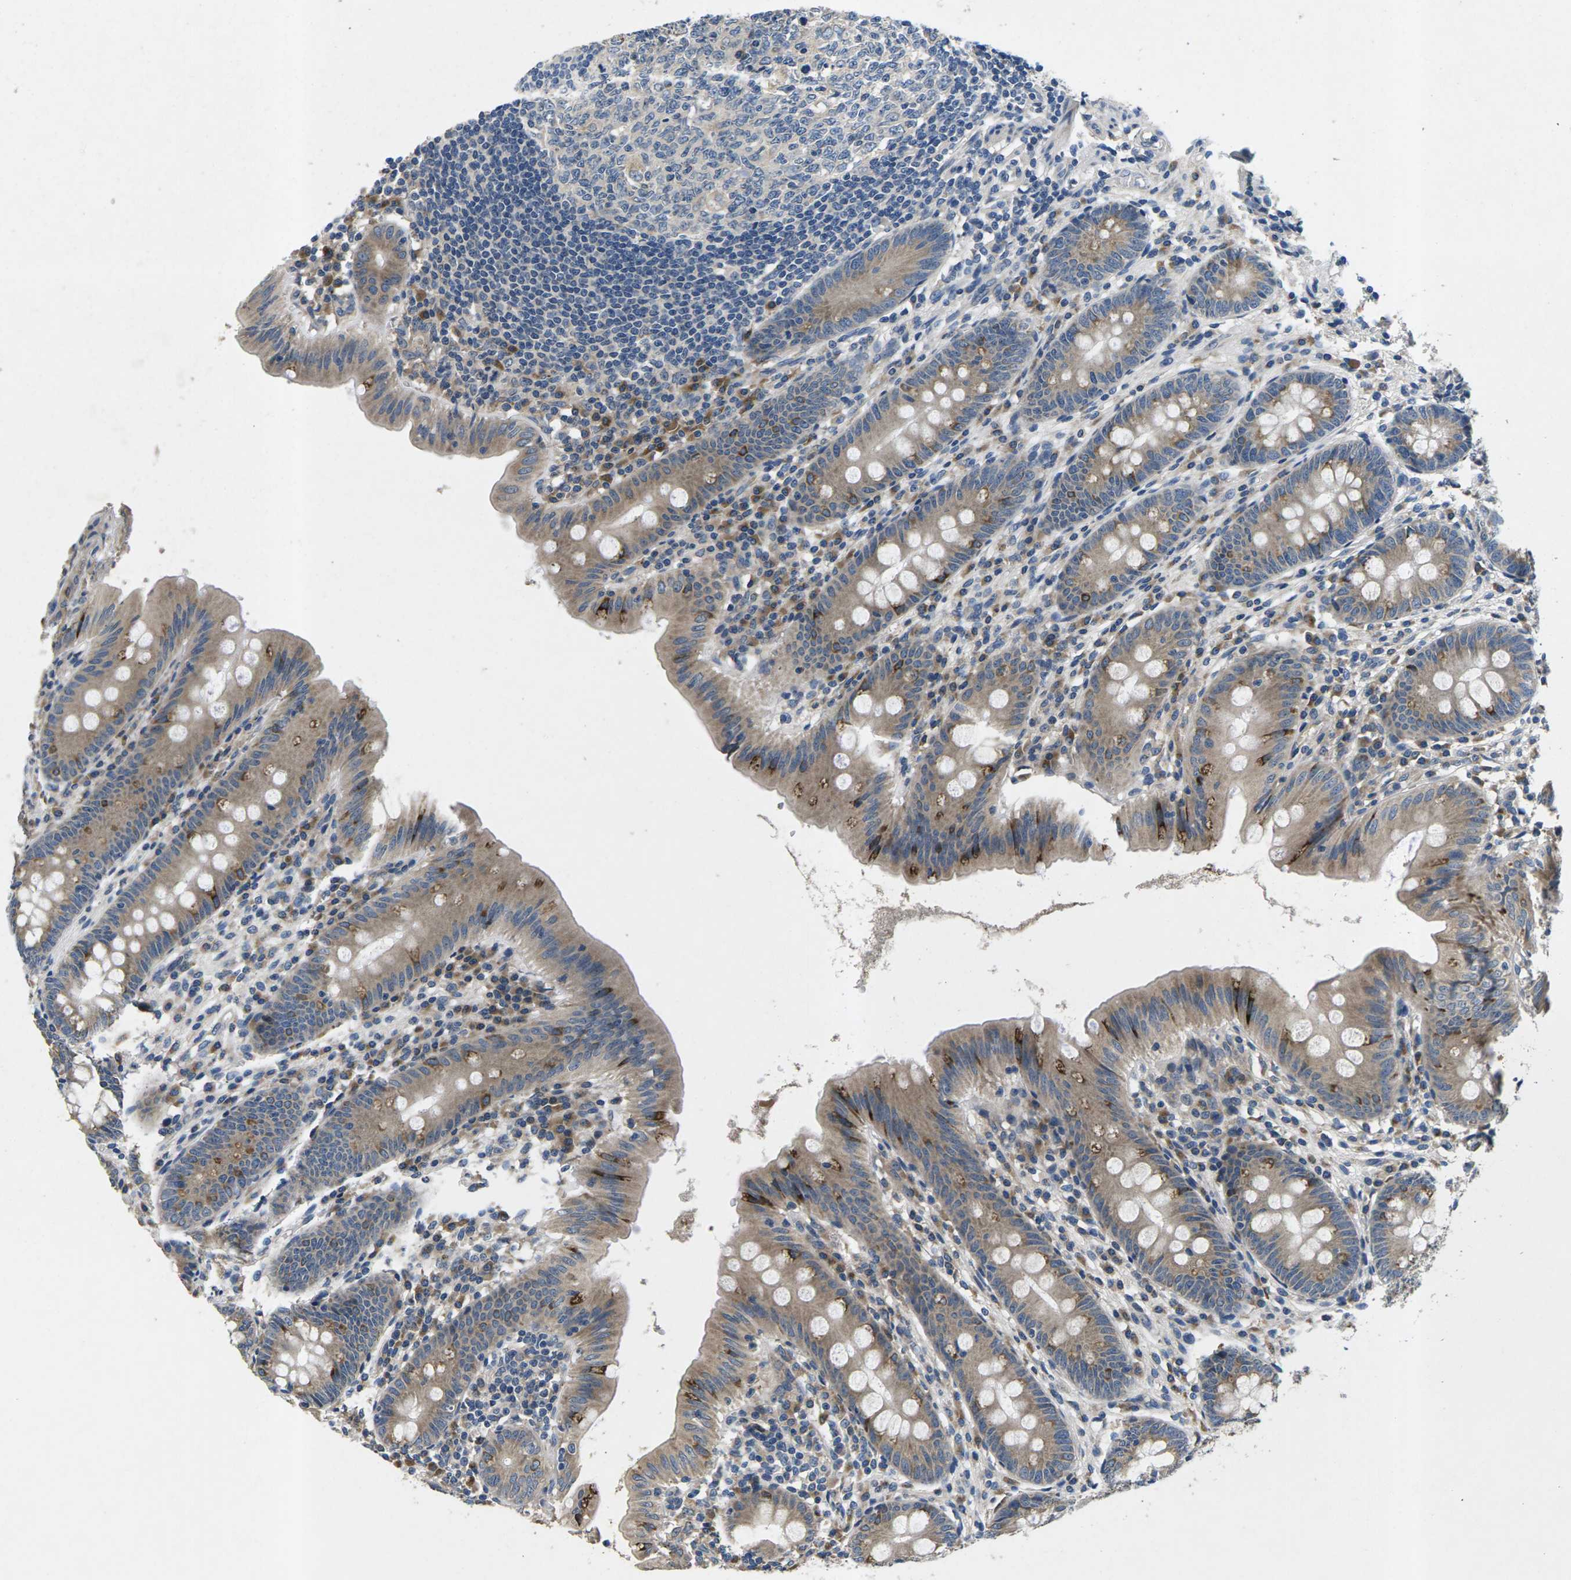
{"staining": {"intensity": "weak", "quantity": ">75%", "location": "cytoplasmic/membranous"}, "tissue": "appendix", "cell_type": "Glandular cells", "image_type": "normal", "snomed": [{"axis": "morphology", "description": "Normal tissue, NOS"}, {"axis": "topography", "description": "Appendix"}], "caption": "Immunohistochemical staining of normal appendix reveals weak cytoplasmic/membranous protein expression in approximately >75% of glandular cells.", "gene": "ERGIC3", "patient": {"sex": "male", "age": 56}}